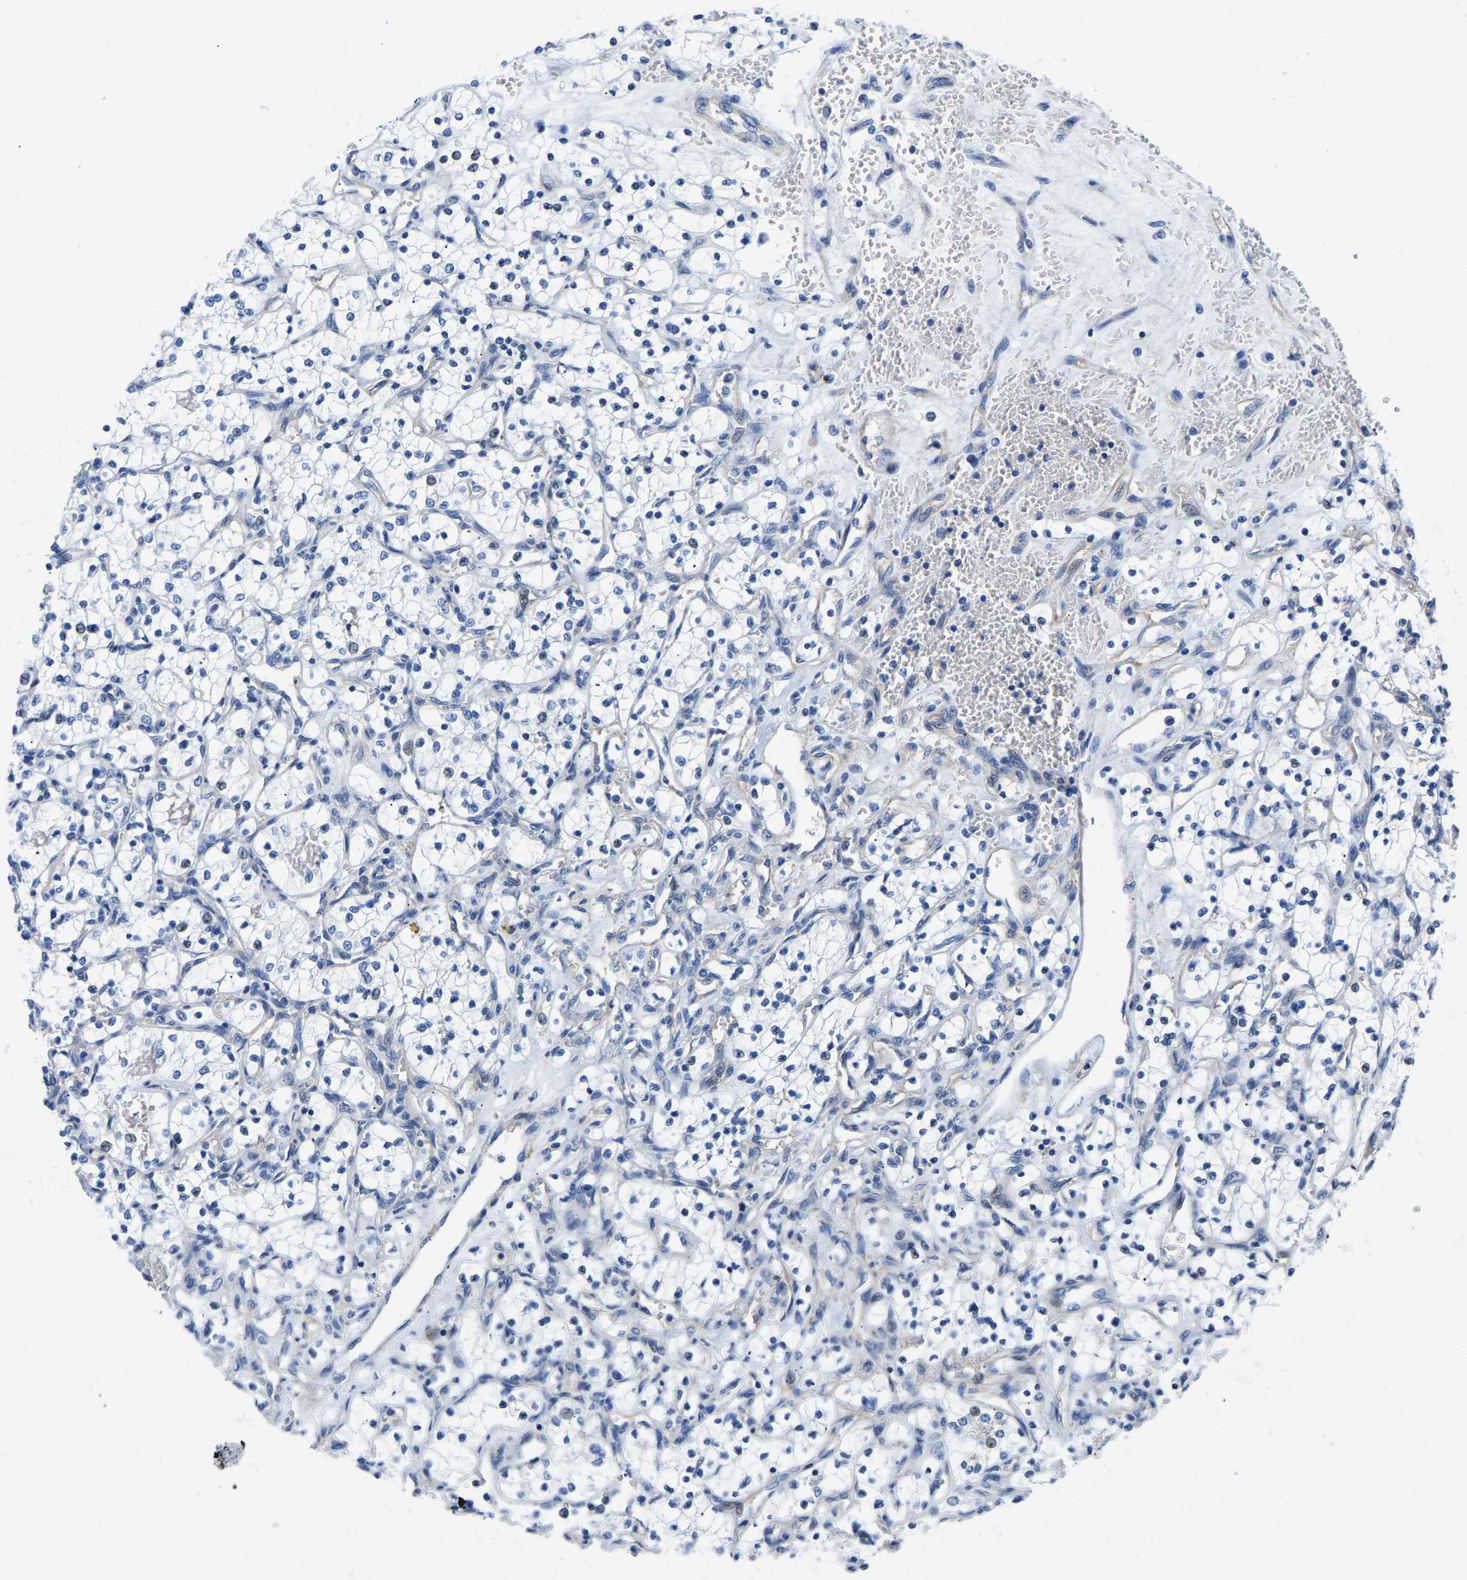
{"staining": {"intensity": "negative", "quantity": "none", "location": "none"}, "tissue": "renal cancer", "cell_type": "Tumor cells", "image_type": "cancer", "snomed": [{"axis": "morphology", "description": "Adenocarcinoma, NOS"}, {"axis": "topography", "description": "Kidney"}], "caption": "Micrograph shows no protein positivity in tumor cells of renal cancer tissue. (Immunohistochemistry (ihc), brightfield microscopy, high magnification).", "gene": "UPK3A", "patient": {"sex": "female", "age": 69}}